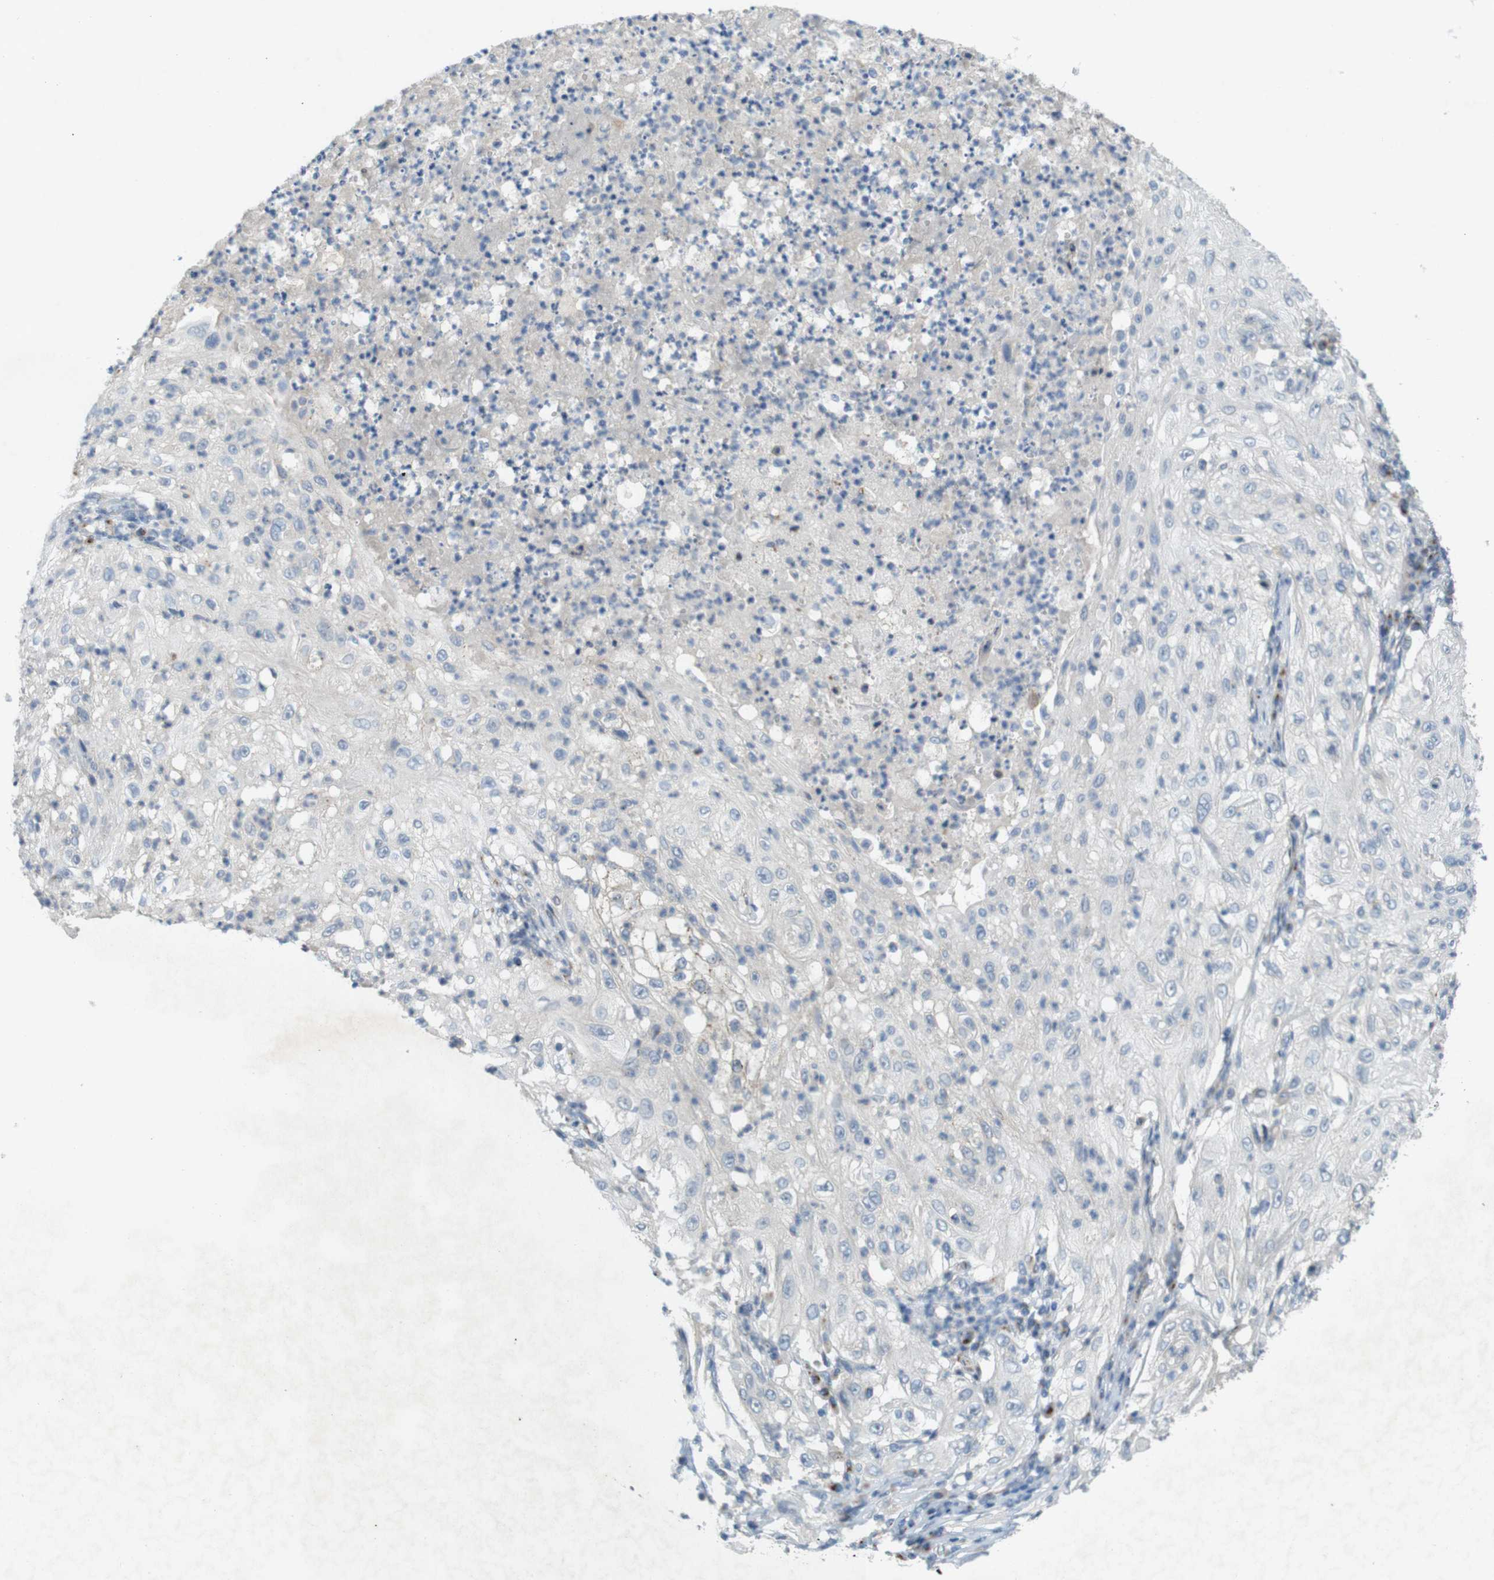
{"staining": {"intensity": "negative", "quantity": "none", "location": "none"}, "tissue": "lung cancer", "cell_type": "Tumor cells", "image_type": "cancer", "snomed": [{"axis": "morphology", "description": "Inflammation, NOS"}, {"axis": "morphology", "description": "Squamous cell carcinoma, NOS"}, {"axis": "topography", "description": "Lymph node"}, {"axis": "topography", "description": "Soft tissue"}, {"axis": "topography", "description": "Lung"}], "caption": "Protein analysis of squamous cell carcinoma (lung) exhibits no significant positivity in tumor cells. (DAB IHC with hematoxylin counter stain).", "gene": "YIPF3", "patient": {"sex": "male", "age": 66}}